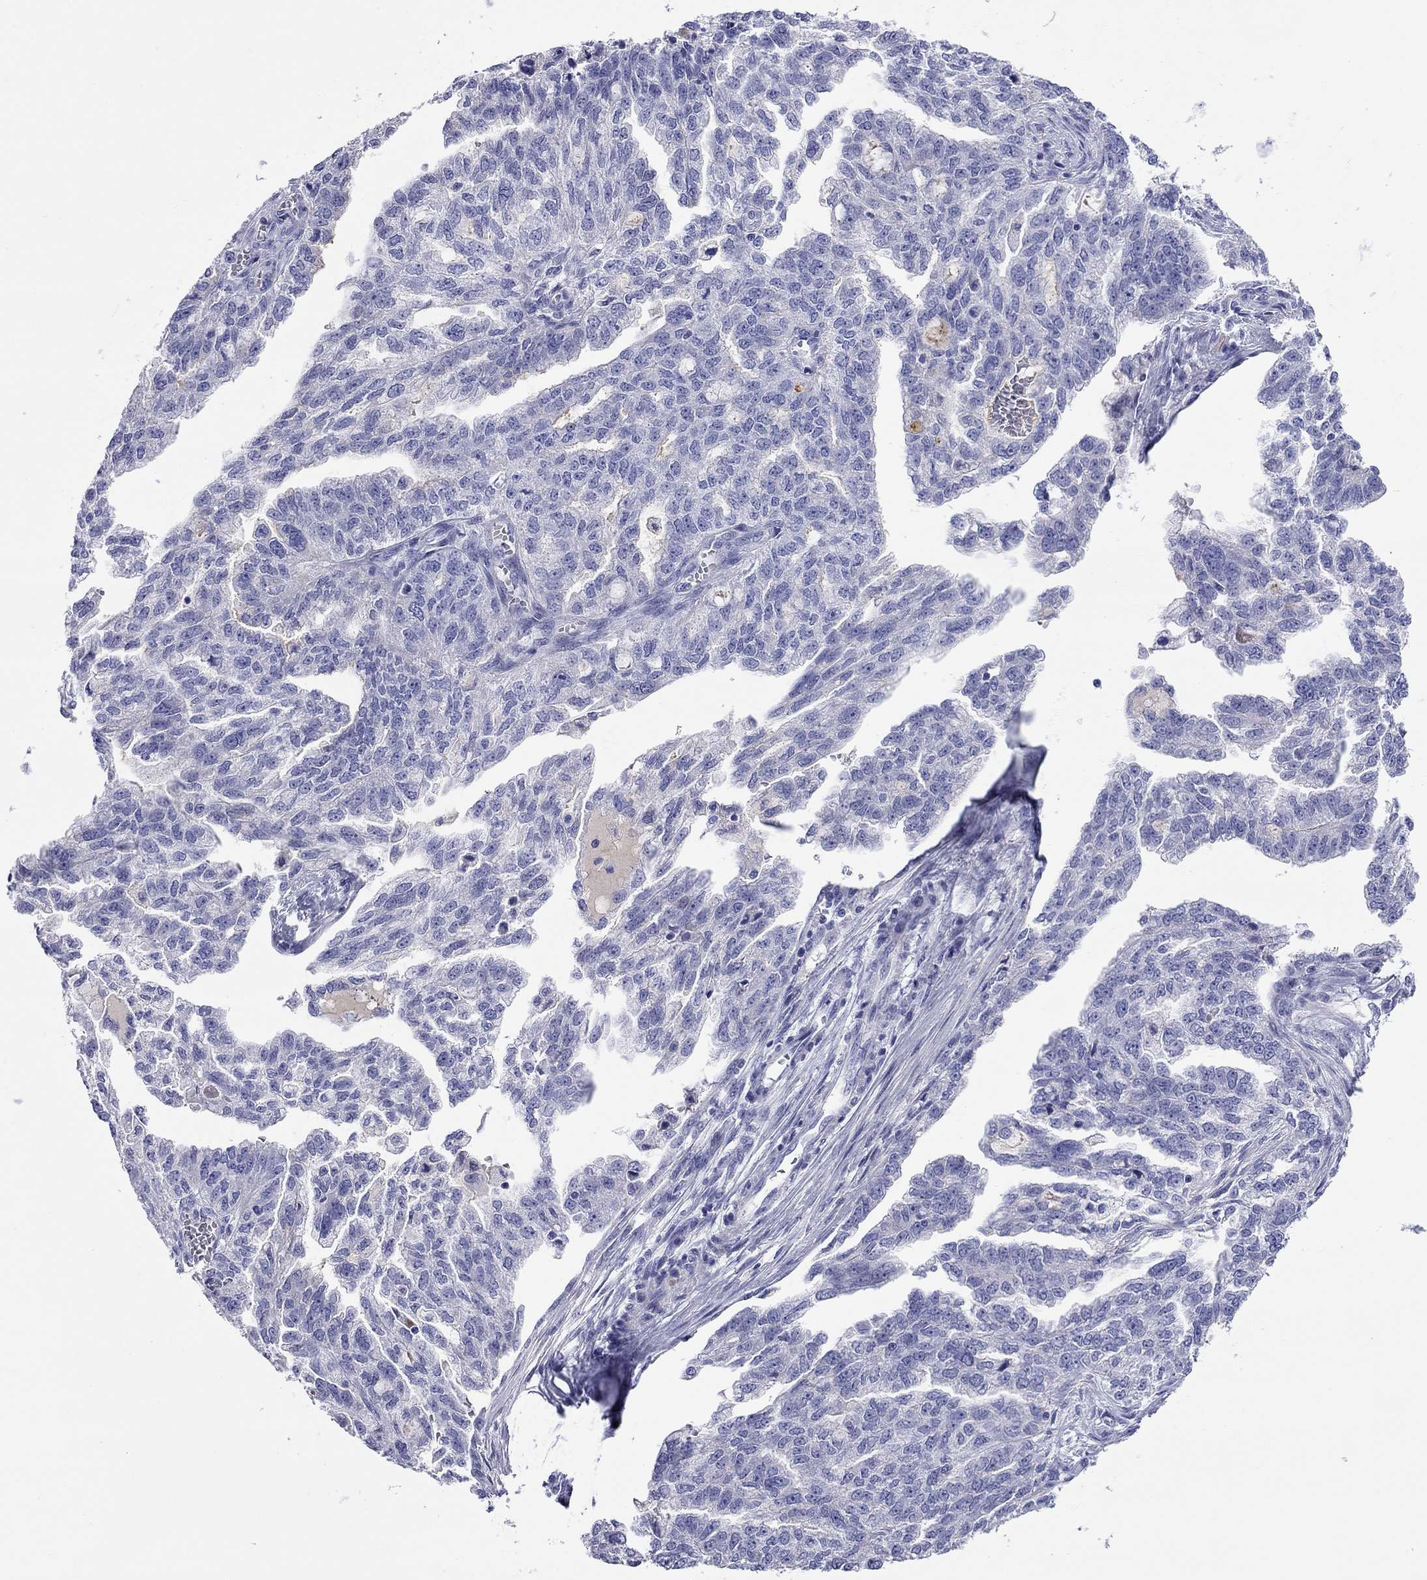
{"staining": {"intensity": "negative", "quantity": "none", "location": "none"}, "tissue": "ovarian cancer", "cell_type": "Tumor cells", "image_type": "cancer", "snomed": [{"axis": "morphology", "description": "Cystadenocarcinoma, serous, NOS"}, {"axis": "topography", "description": "Ovary"}], "caption": "Histopathology image shows no protein staining in tumor cells of ovarian serous cystadenocarcinoma tissue. (DAB (3,3'-diaminobenzidine) immunohistochemistry (IHC) with hematoxylin counter stain).", "gene": "CMYA5", "patient": {"sex": "female", "age": 51}}